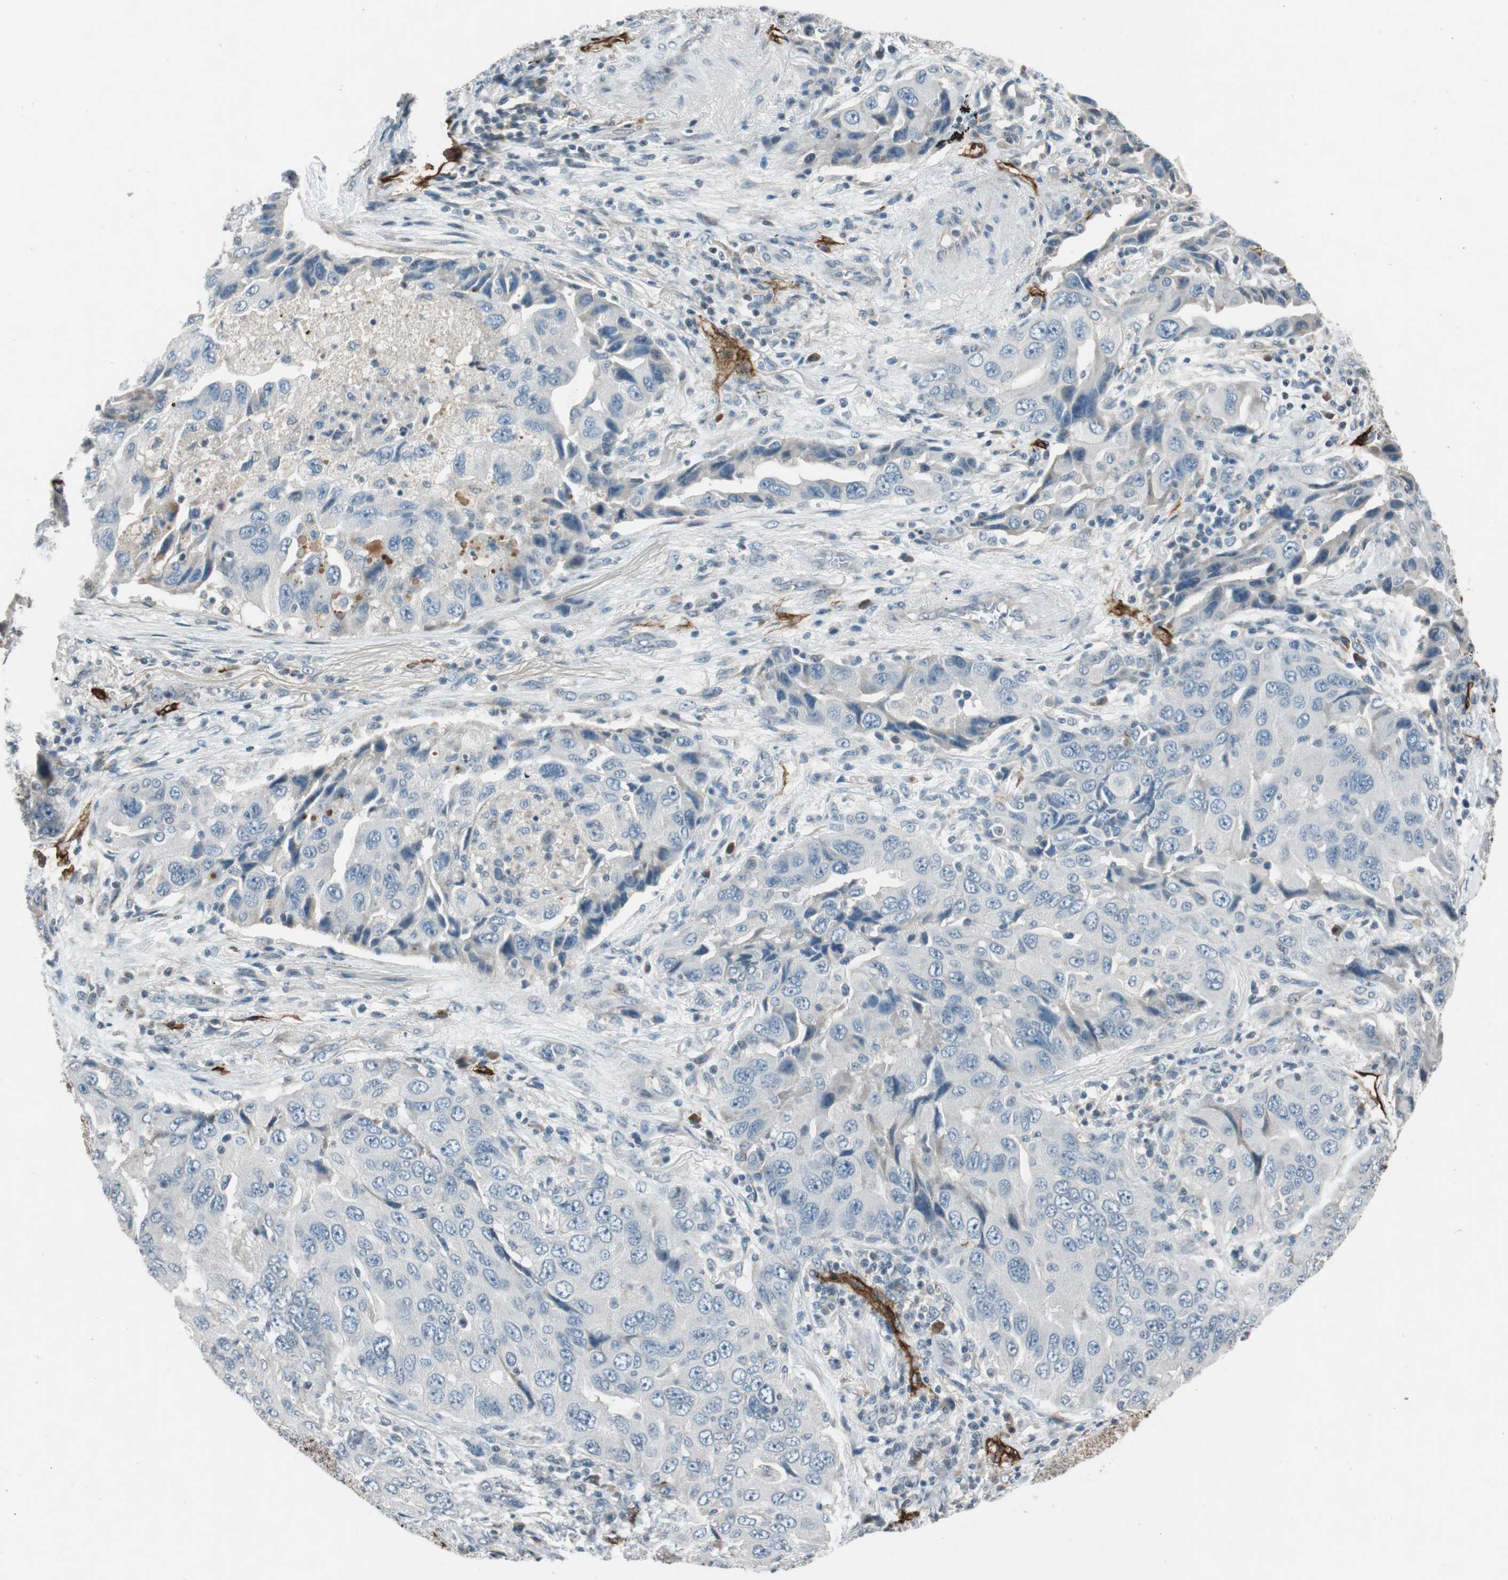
{"staining": {"intensity": "negative", "quantity": "none", "location": "none"}, "tissue": "lung cancer", "cell_type": "Tumor cells", "image_type": "cancer", "snomed": [{"axis": "morphology", "description": "Adenocarcinoma, NOS"}, {"axis": "topography", "description": "Lung"}], "caption": "Immunohistochemistry (IHC) micrograph of adenocarcinoma (lung) stained for a protein (brown), which exhibits no staining in tumor cells.", "gene": "PDPN", "patient": {"sex": "female", "age": 65}}